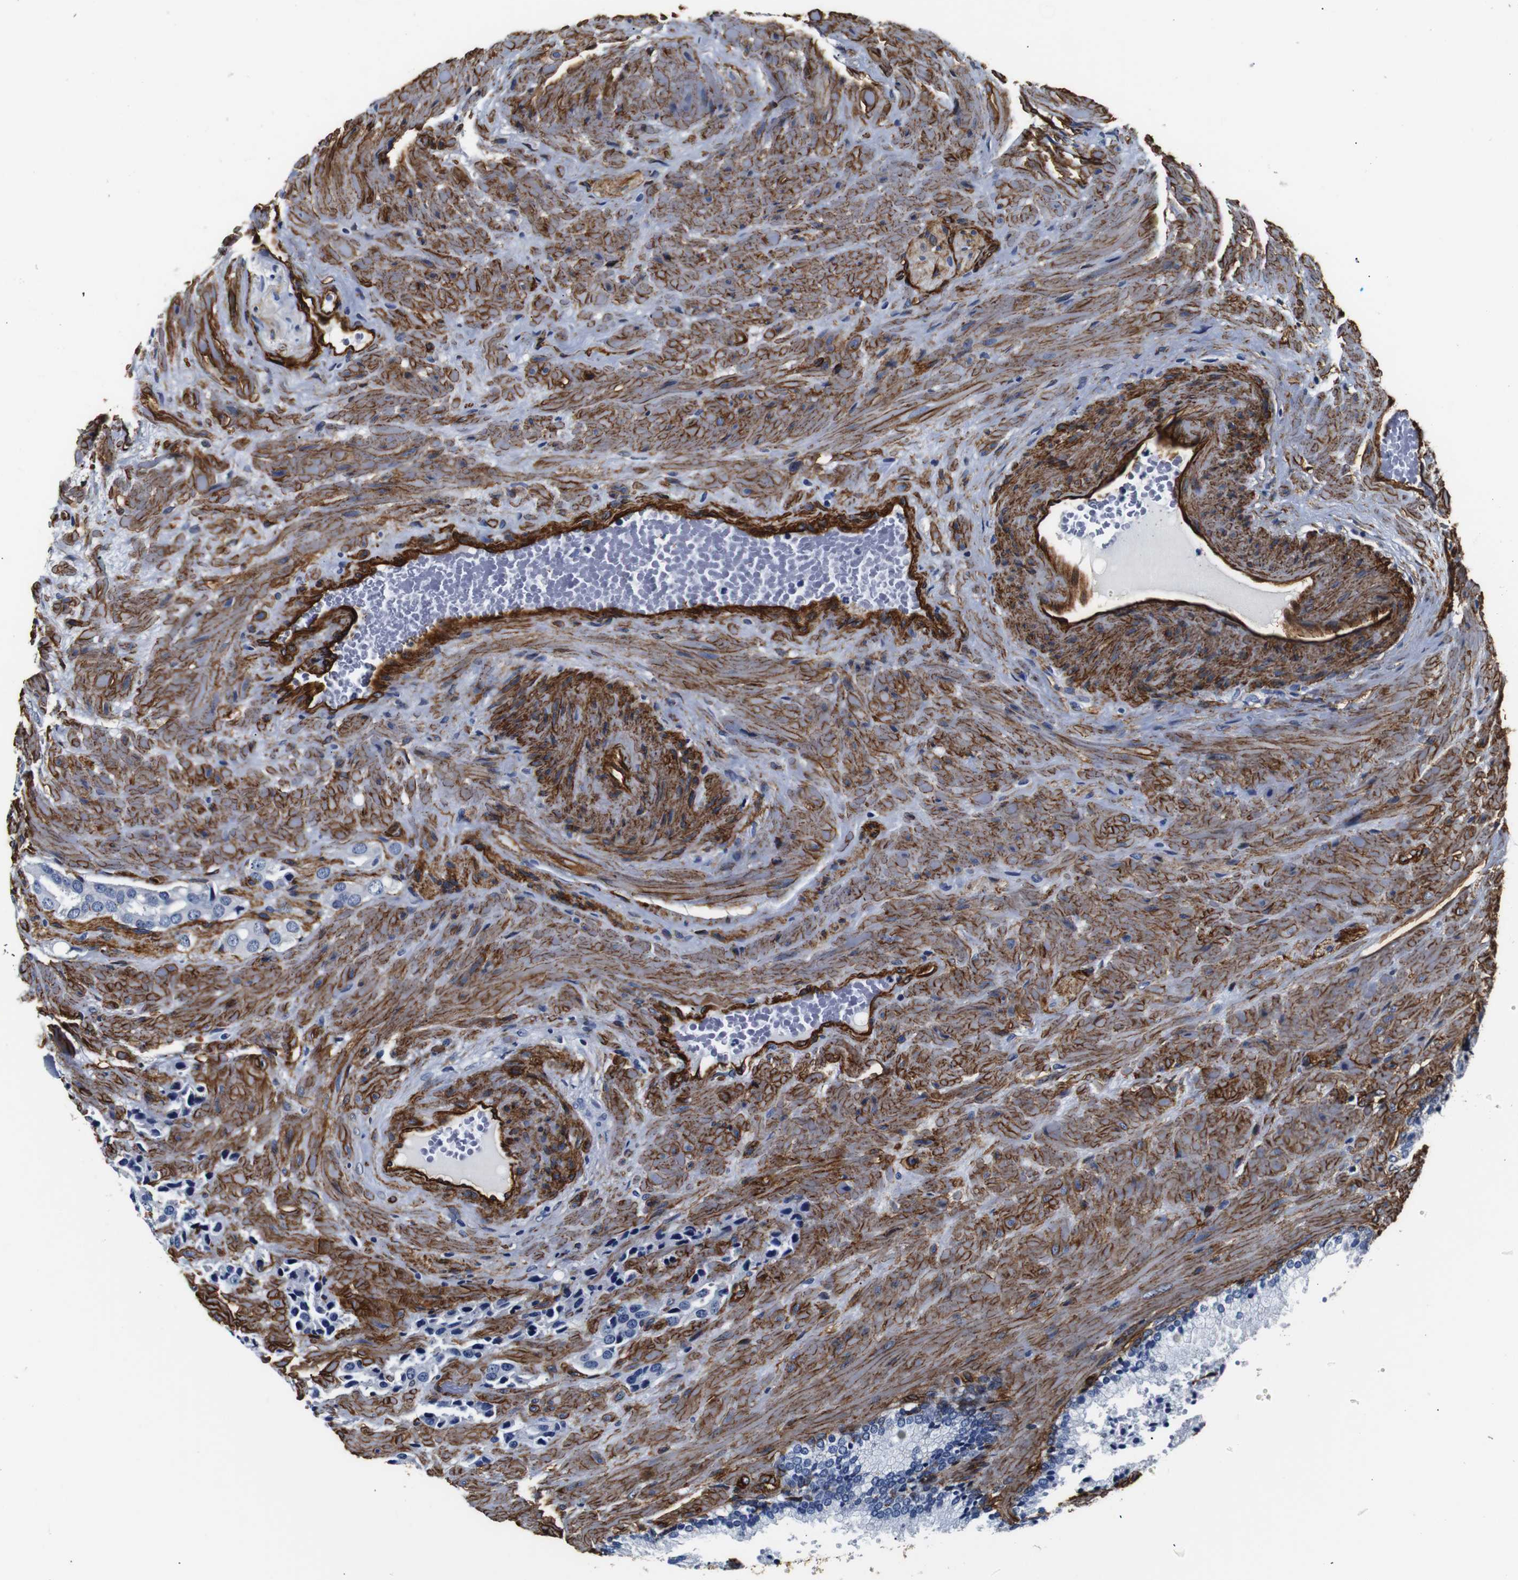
{"staining": {"intensity": "moderate", "quantity": "<25%", "location": "cytoplasmic/membranous"}, "tissue": "prostate cancer", "cell_type": "Tumor cells", "image_type": "cancer", "snomed": [{"axis": "morphology", "description": "Adenocarcinoma, High grade"}, {"axis": "topography", "description": "Prostate"}], "caption": "A micrograph showing moderate cytoplasmic/membranous positivity in about <25% of tumor cells in high-grade adenocarcinoma (prostate), as visualized by brown immunohistochemical staining.", "gene": "CAV2", "patient": {"sex": "male", "age": 64}}